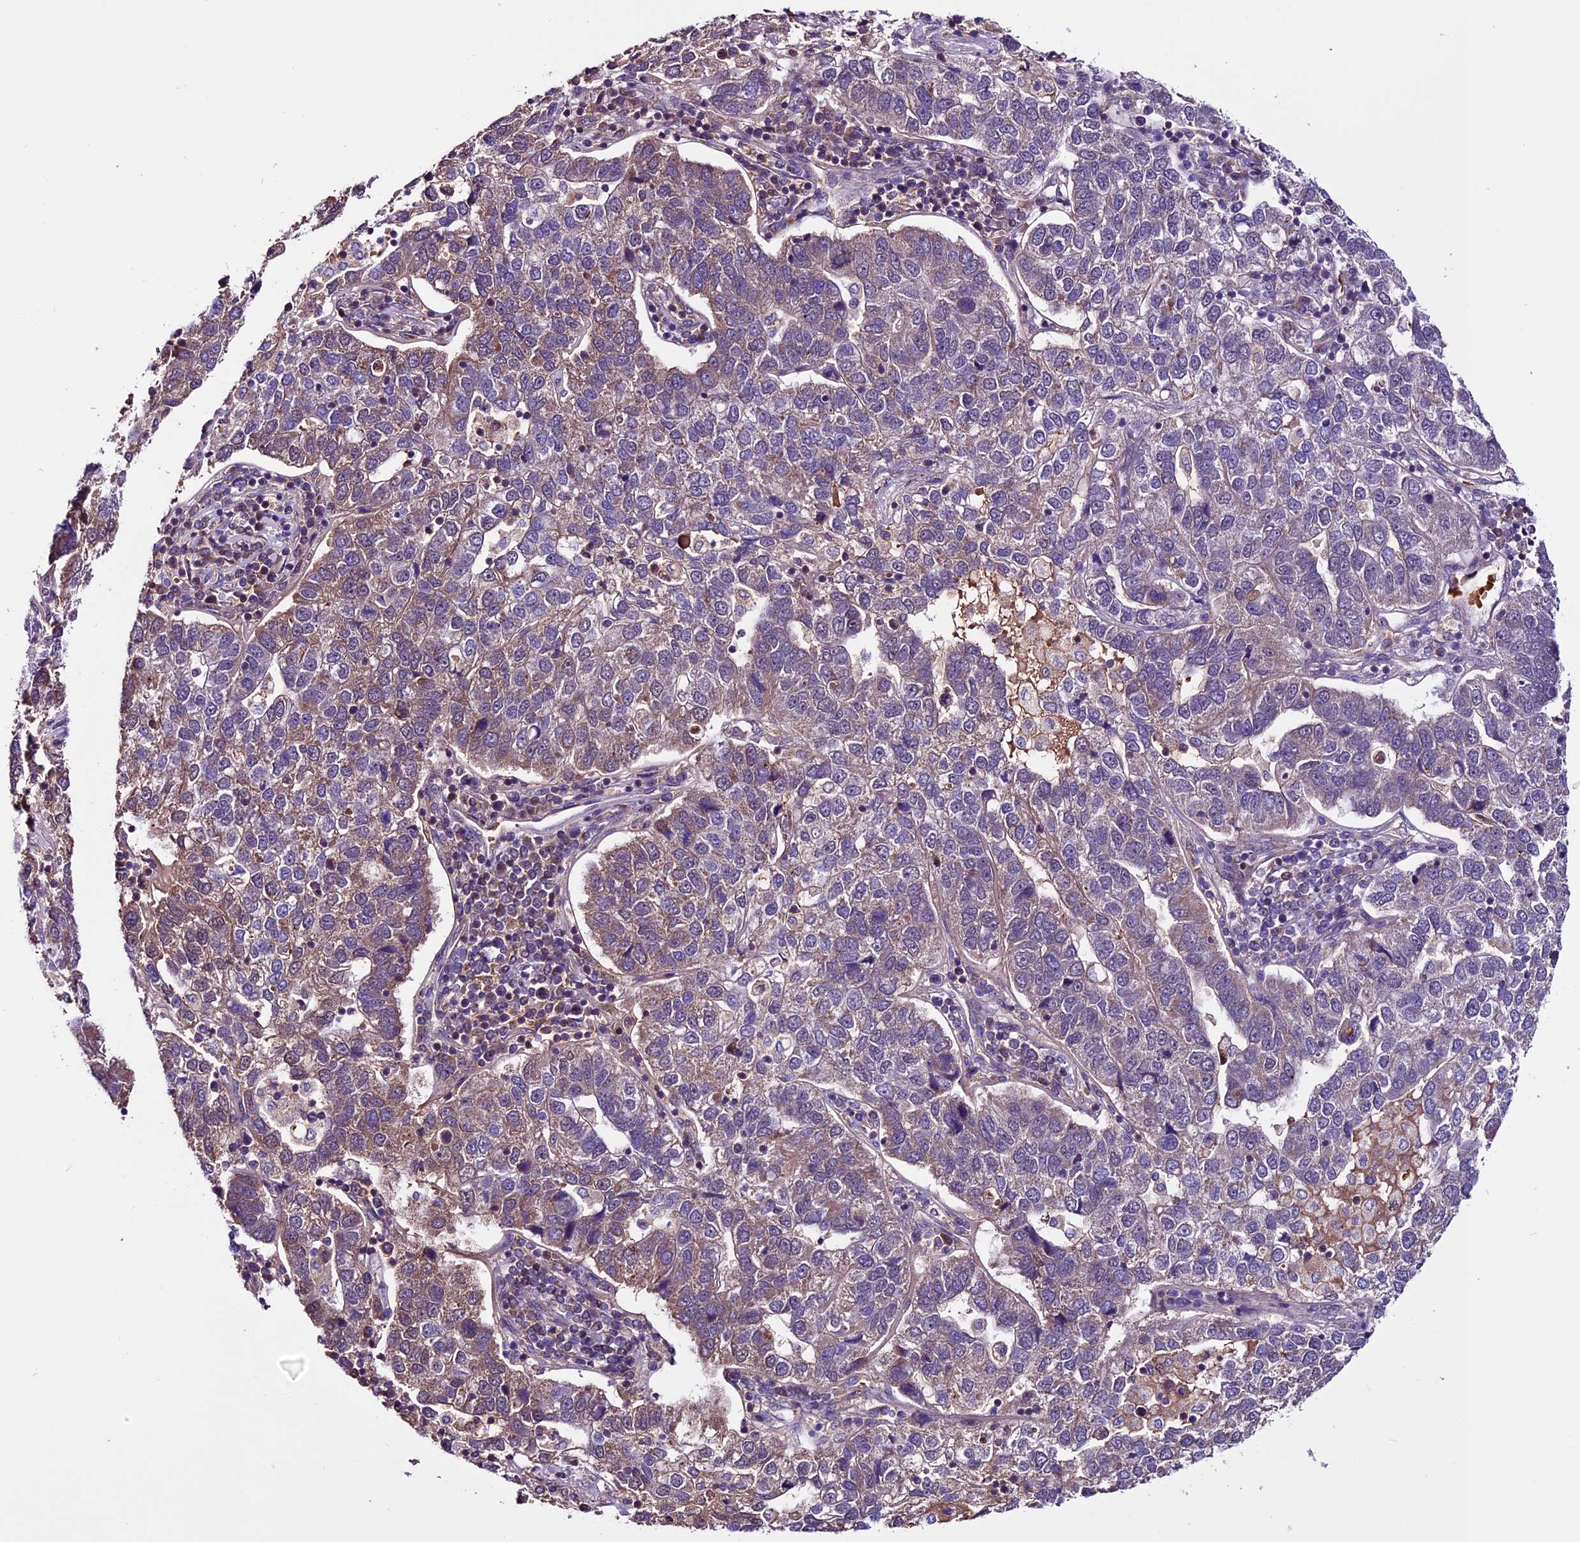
{"staining": {"intensity": "weak", "quantity": "25%-75%", "location": "cytoplasmic/membranous"}, "tissue": "pancreatic cancer", "cell_type": "Tumor cells", "image_type": "cancer", "snomed": [{"axis": "morphology", "description": "Adenocarcinoma, NOS"}, {"axis": "topography", "description": "Pancreas"}], "caption": "High-magnification brightfield microscopy of pancreatic cancer stained with DAB (3,3'-diaminobenzidine) (brown) and counterstained with hematoxylin (blue). tumor cells exhibit weak cytoplasmic/membranous positivity is seen in about25%-75% of cells.", "gene": "RINL", "patient": {"sex": "female", "age": 61}}